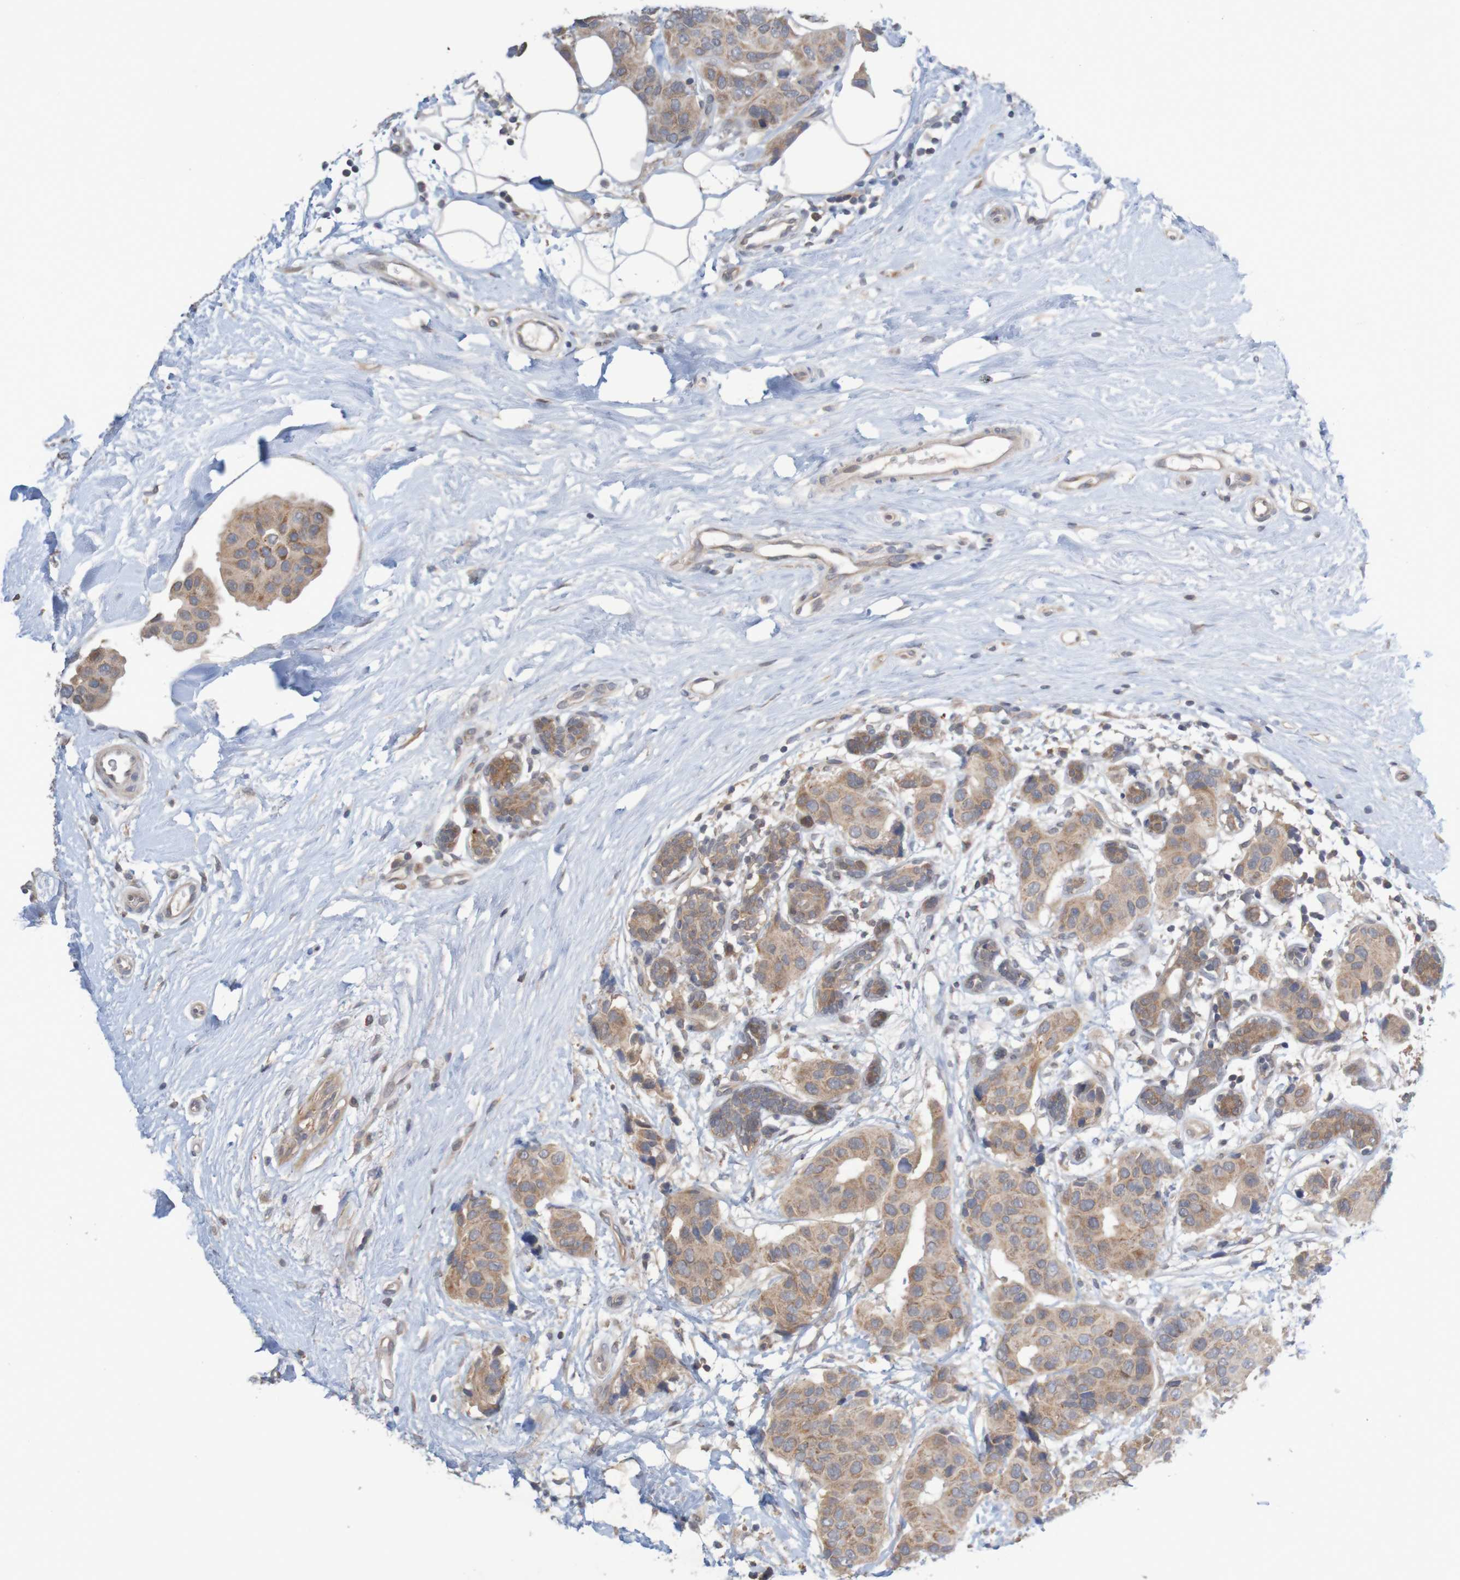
{"staining": {"intensity": "weak", "quantity": ">75%", "location": "cytoplasmic/membranous"}, "tissue": "breast cancer", "cell_type": "Tumor cells", "image_type": "cancer", "snomed": [{"axis": "morphology", "description": "Normal tissue, NOS"}, {"axis": "morphology", "description": "Duct carcinoma"}, {"axis": "topography", "description": "Breast"}], "caption": "Immunohistochemical staining of breast infiltrating ductal carcinoma displays weak cytoplasmic/membranous protein expression in about >75% of tumor cells.", "gene": "ANKK1", "patient": {"sex": "female", "age": 39}}